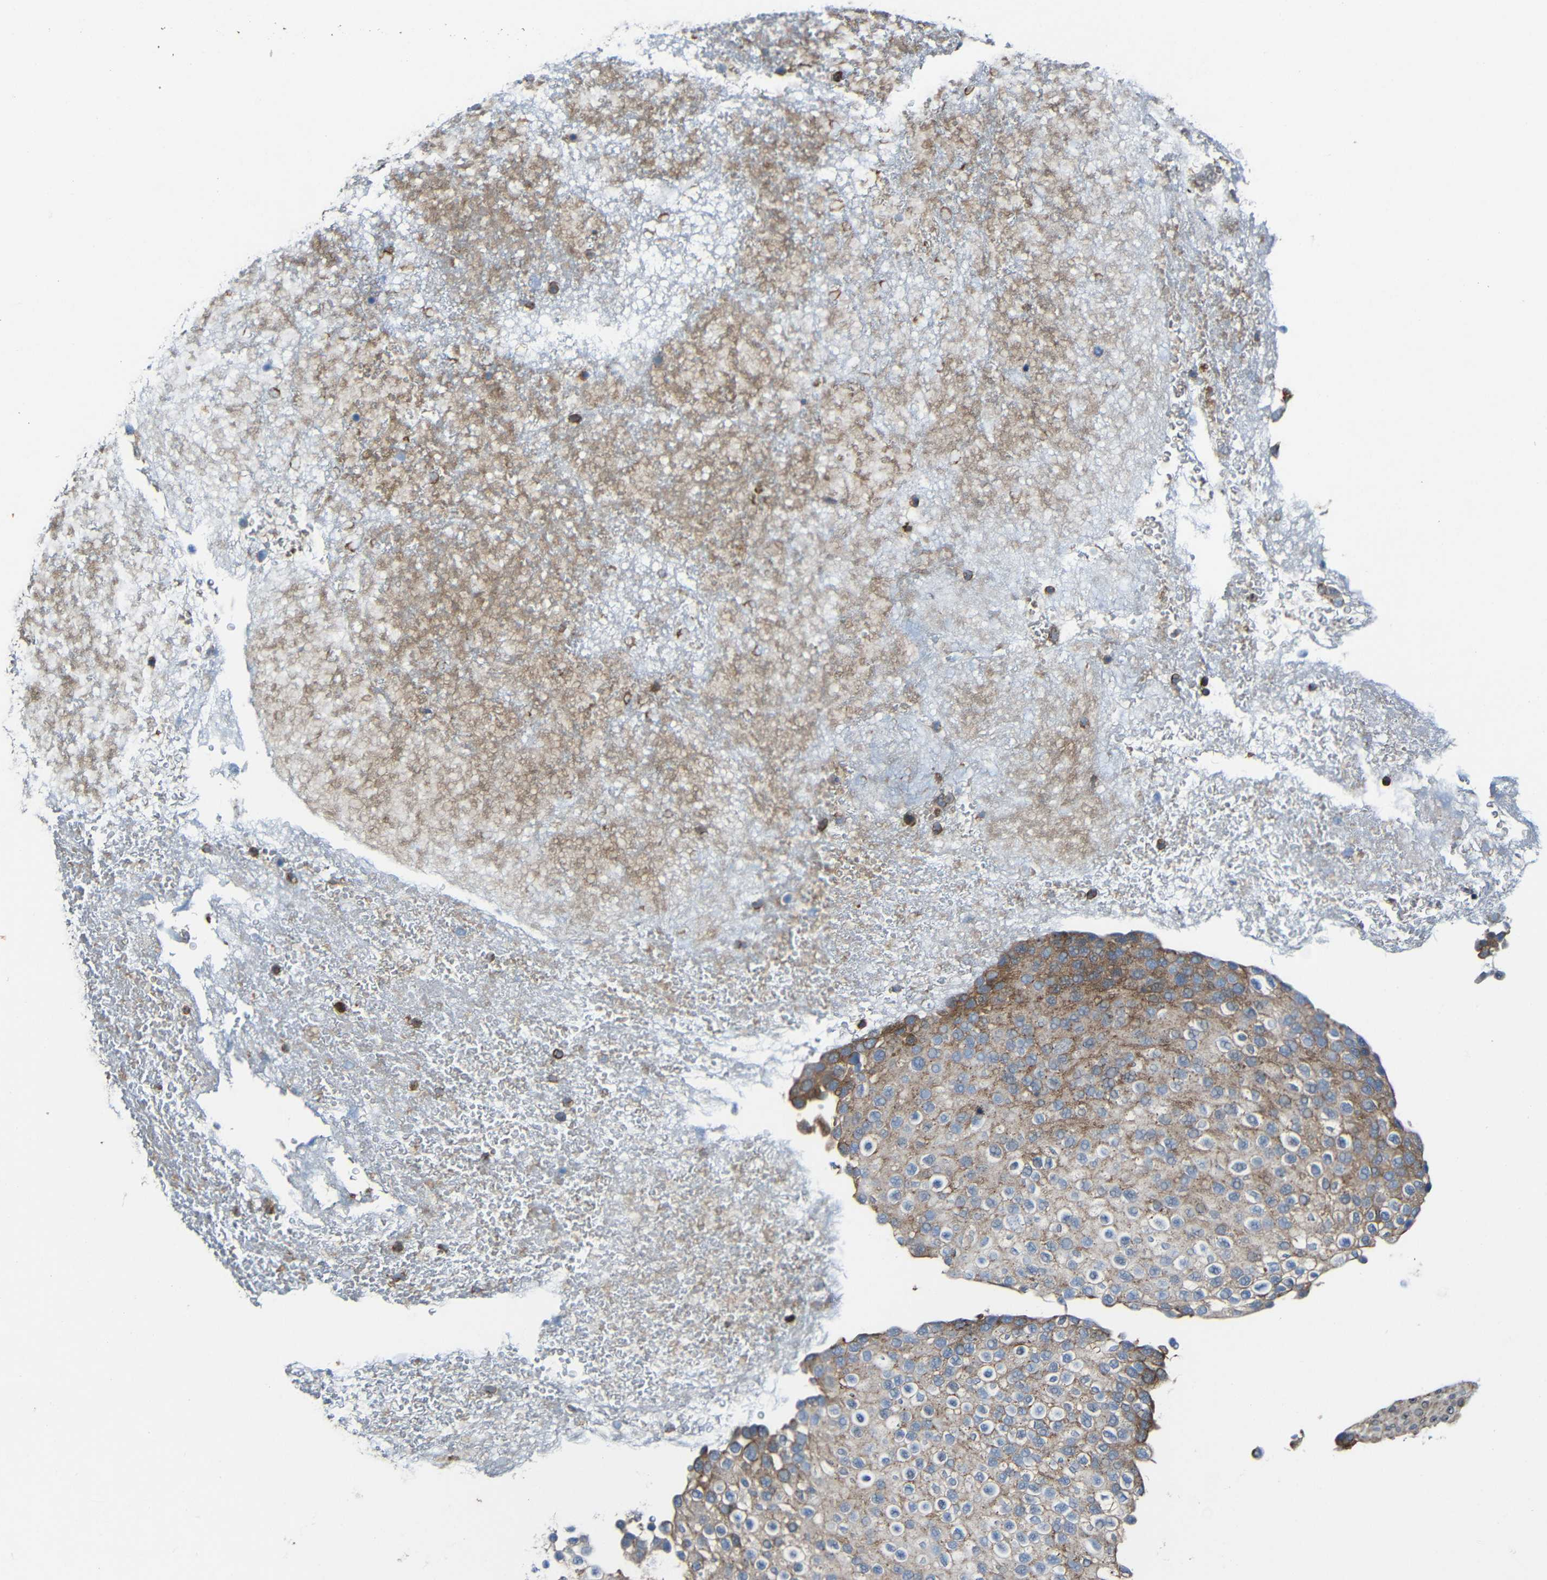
{"staining": {"intensity": "moderate", "quantity": "25%-75%", "location": "cytoplasmic/membranous"}, "tissue": "urothelial cancer", "cell_type": "Tumor cells", "image_type": "cancer", "snomed": [{"axis": "morphology", "description": "Urothelial carcinoma, Low grade"}, {"axis": "topography", "description": "Urinary bladder"}], "caption": "An image showing moderate cytoplasmic/membranous positivity in approximately 25%-75% of tumor cells in low-grade urothelial carcinoma, as visualized by brown immunohistochemical staining.", "gene": "DNAJC5", "patient": {"sex": "male", "age": 78}}